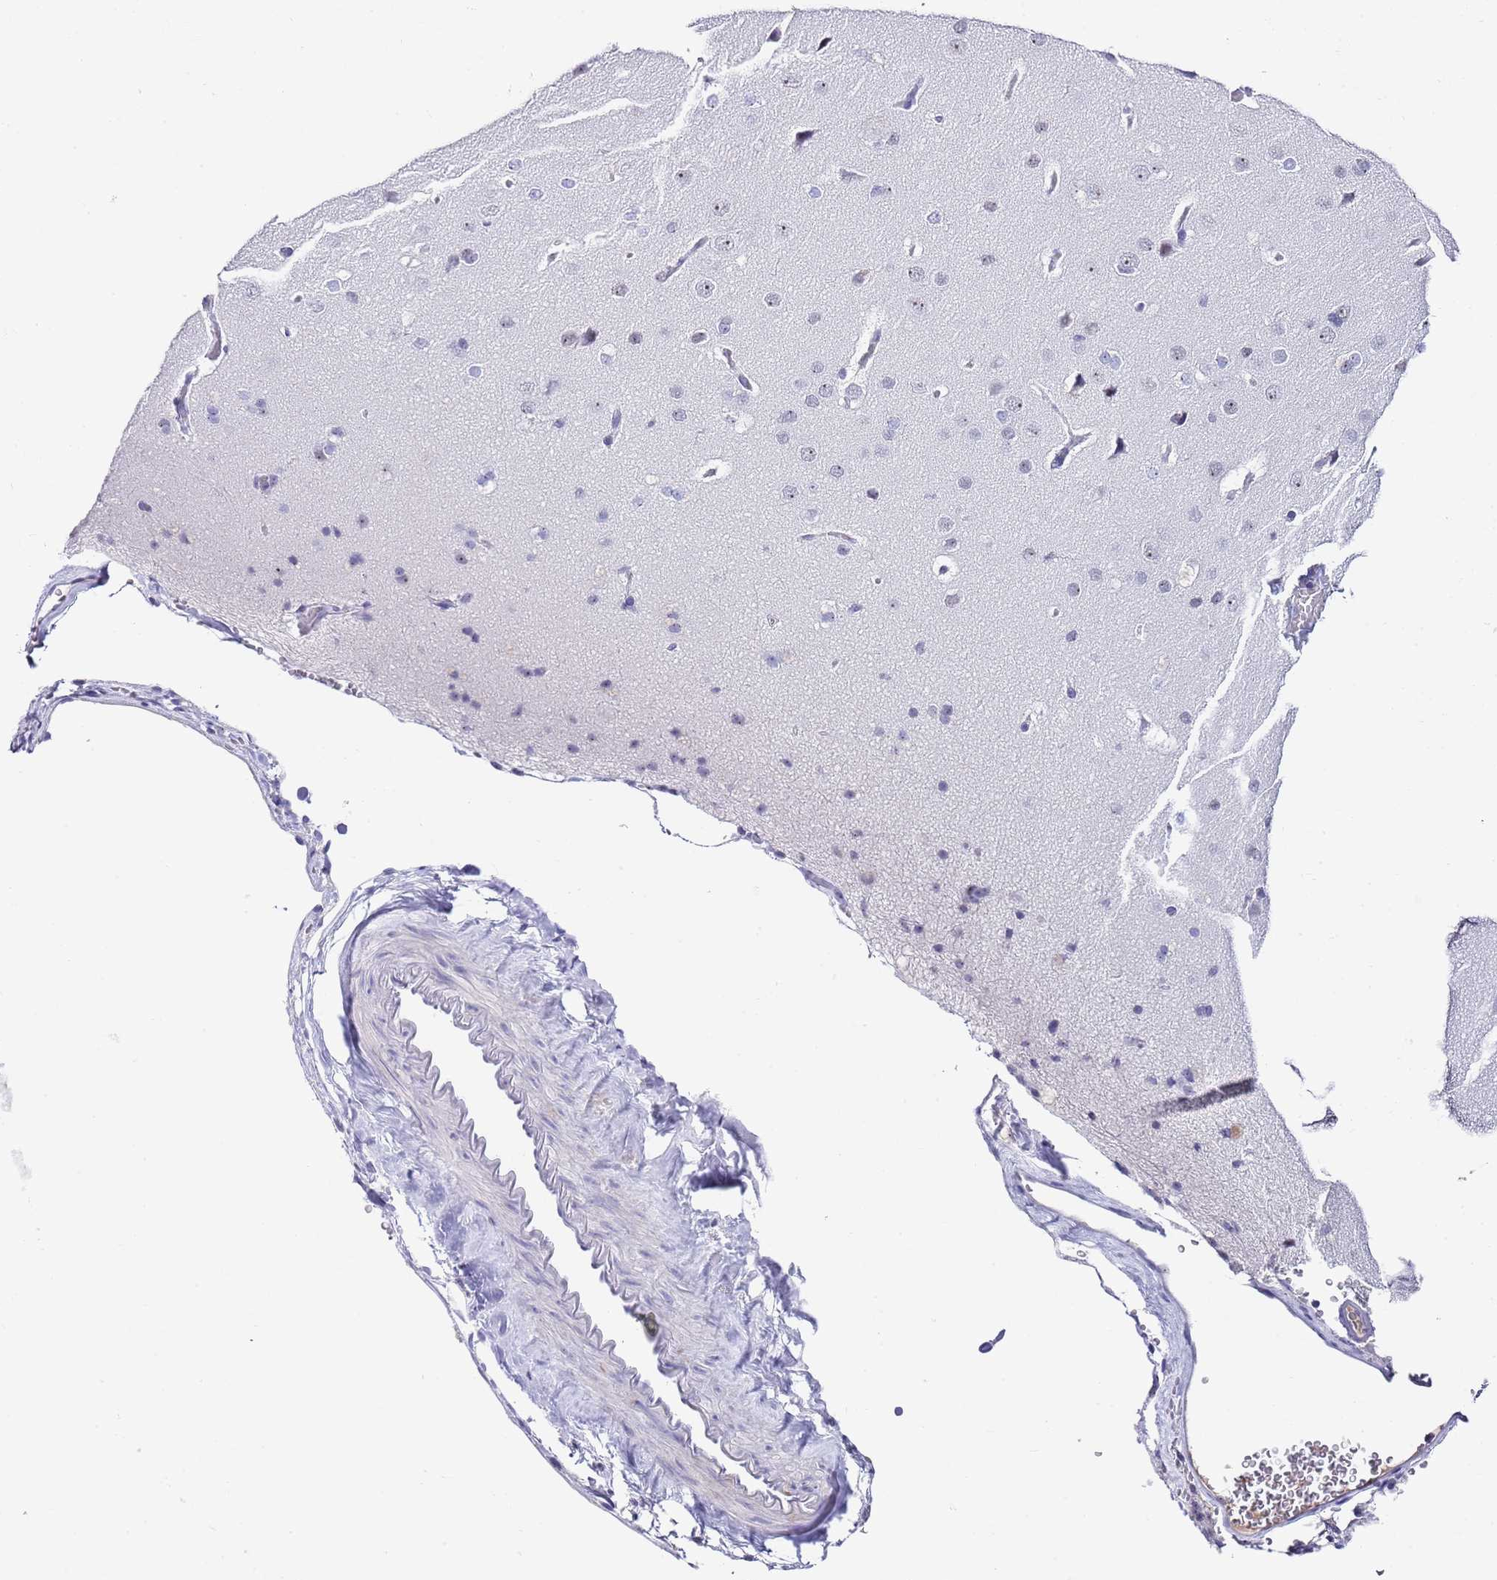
{"staining": {"intensity": "negative", "quantity": "none", "location": "none"}, "tissue": "cerebral cortex", "cell_type": "Endothelial cells", "image_type": "normal", "snomed": [{"axis": "morphology", "description": "Normal tissue, NOS"}, {"axis": "topography", "description": "Cerebral cortex"}], "caption": "Unremarkable cerebral cortex was stained to show a protein in brown. There is no significant staining in endothelial cells. (Brightfield microscopy of DAB (3,3'-diaminobenzidine) IHC at high magnification).", "gene": "NOP56", "patient": {"sex": "male", "age": 62}}